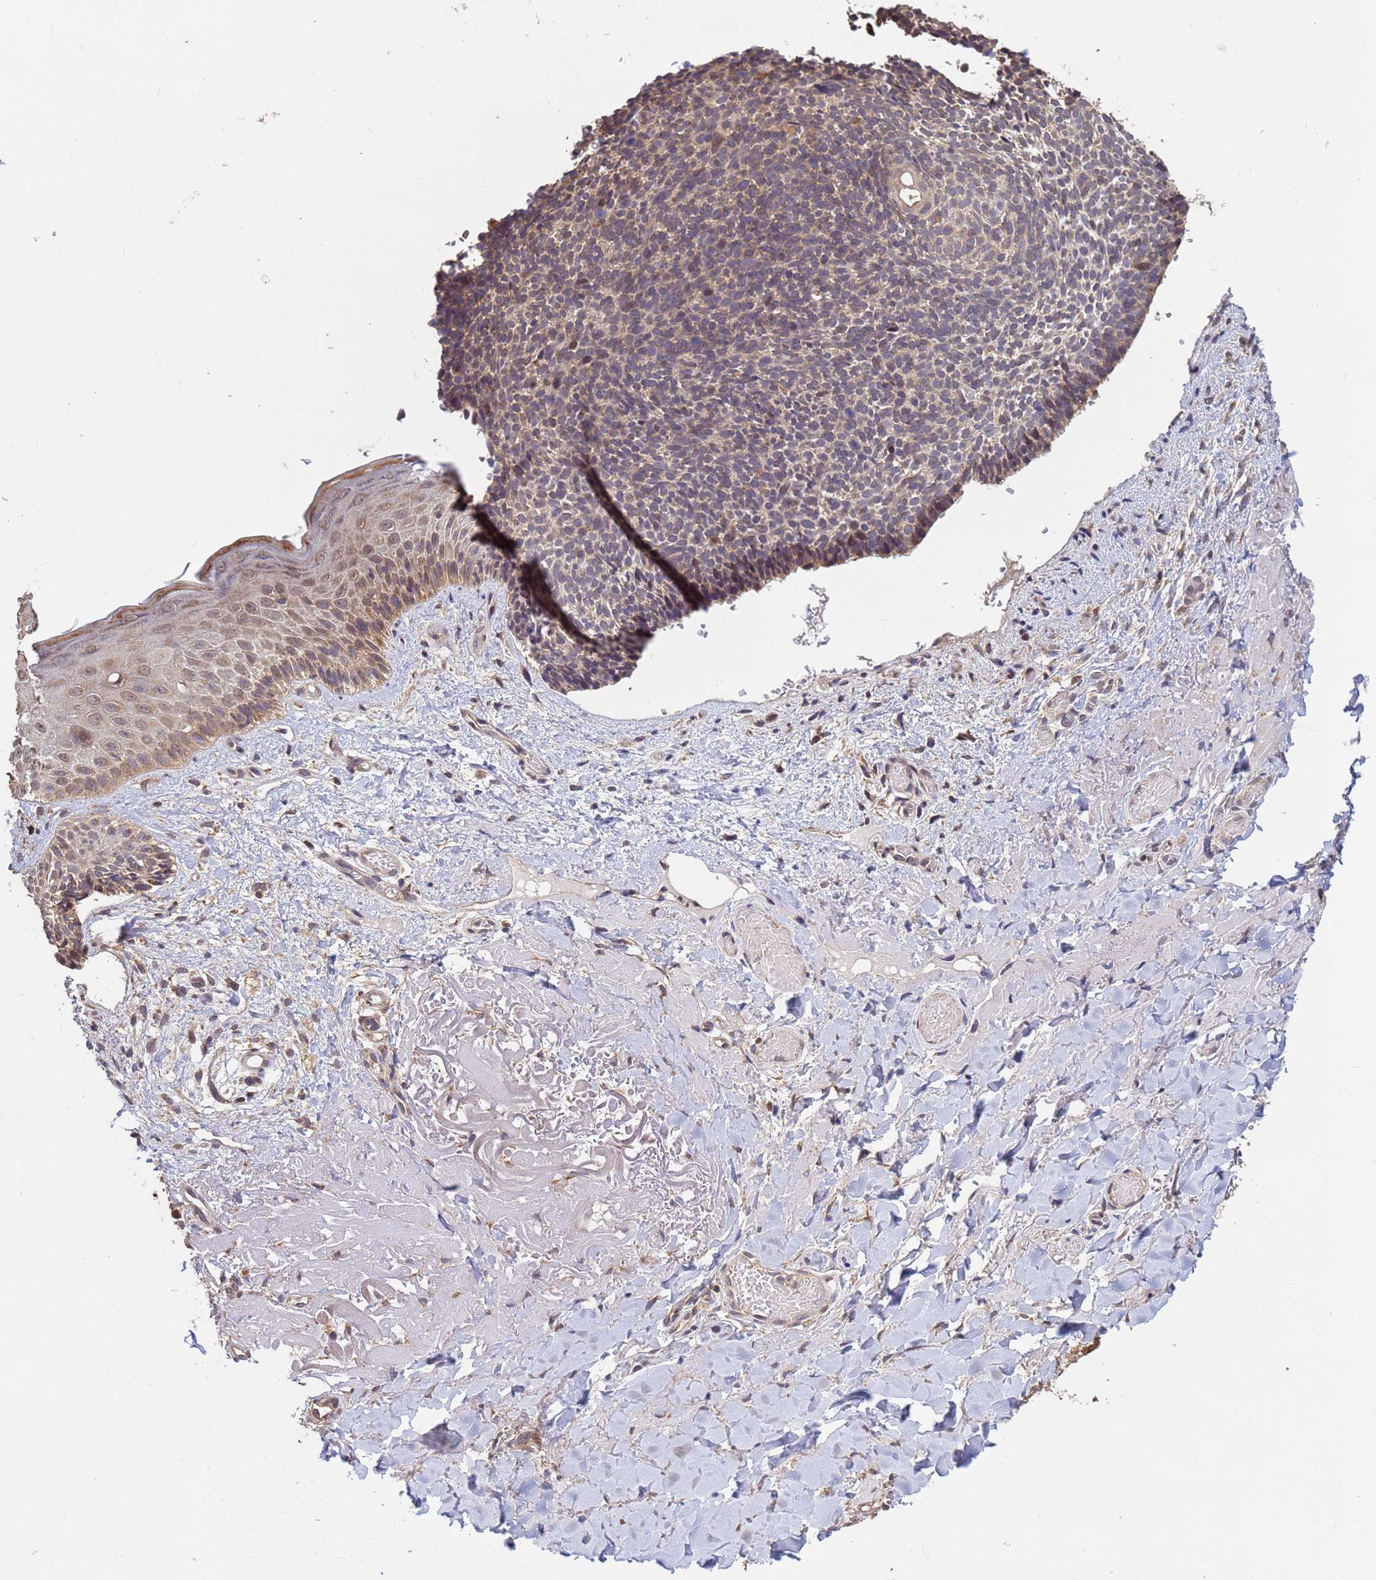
{"staining": {"intensity": "weak", "quantity": ">75%", "location": "cytoplasmic/membranous,nuclear"}, "tissue": "skin cancer", "cell_type": "Tumor cells", "image_type": "cancer", "snomed": [{"axis": "morphology", "description": "Basal cell carcinoma"}, {"axis": "topography", "description": "Skin"}], "caption": "Basal cell carcinoma (skin) stained with a brown dye exhibits weak cytoplasmic/membranous and nuclear positive staining in approximately >75% of tumor cells.", "gene": "P2RX7", "patient": {"sex": "male", "age": 84}}